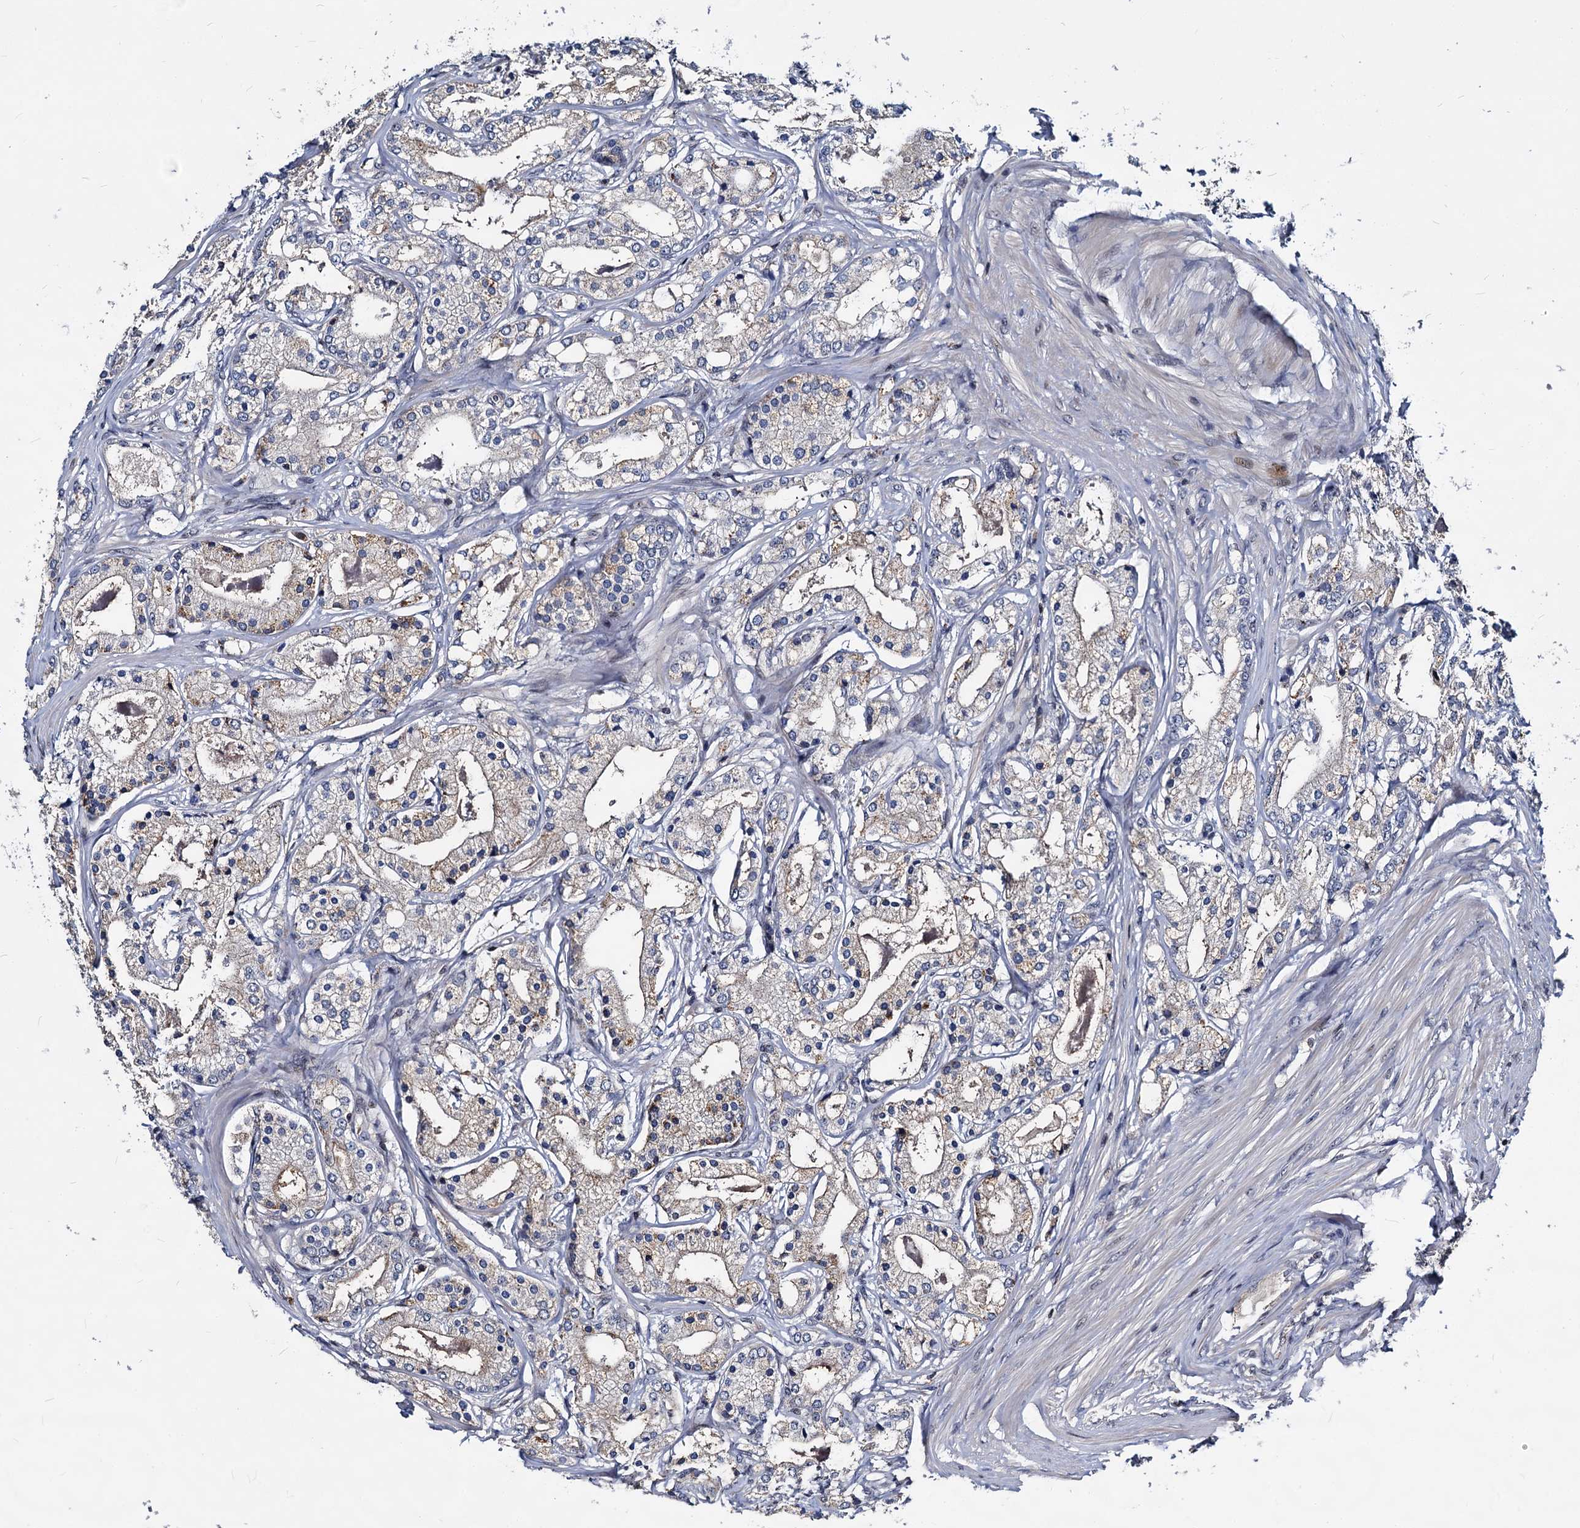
{"staining": {"intensity": "weak", "quantity": "<25%", "location": "cytoplasmic/membranous"}, "tissue": "prostate cancer", "cell_type": "Tumor cells", "image_type": "cancer", "snomed": [{"axis": "morphology", "description": "Adenocarcinoma, High grade"}, {"axis": "topography", "description": "Prostate"}], "caption": "This is an immunohistochemistry (IHC) micrograph of high-grade adenocarcinoma (prostate). There is no staining in tumor cells.", "gene": "ATG101", "patient": {"sex": "male", "age": 59}}